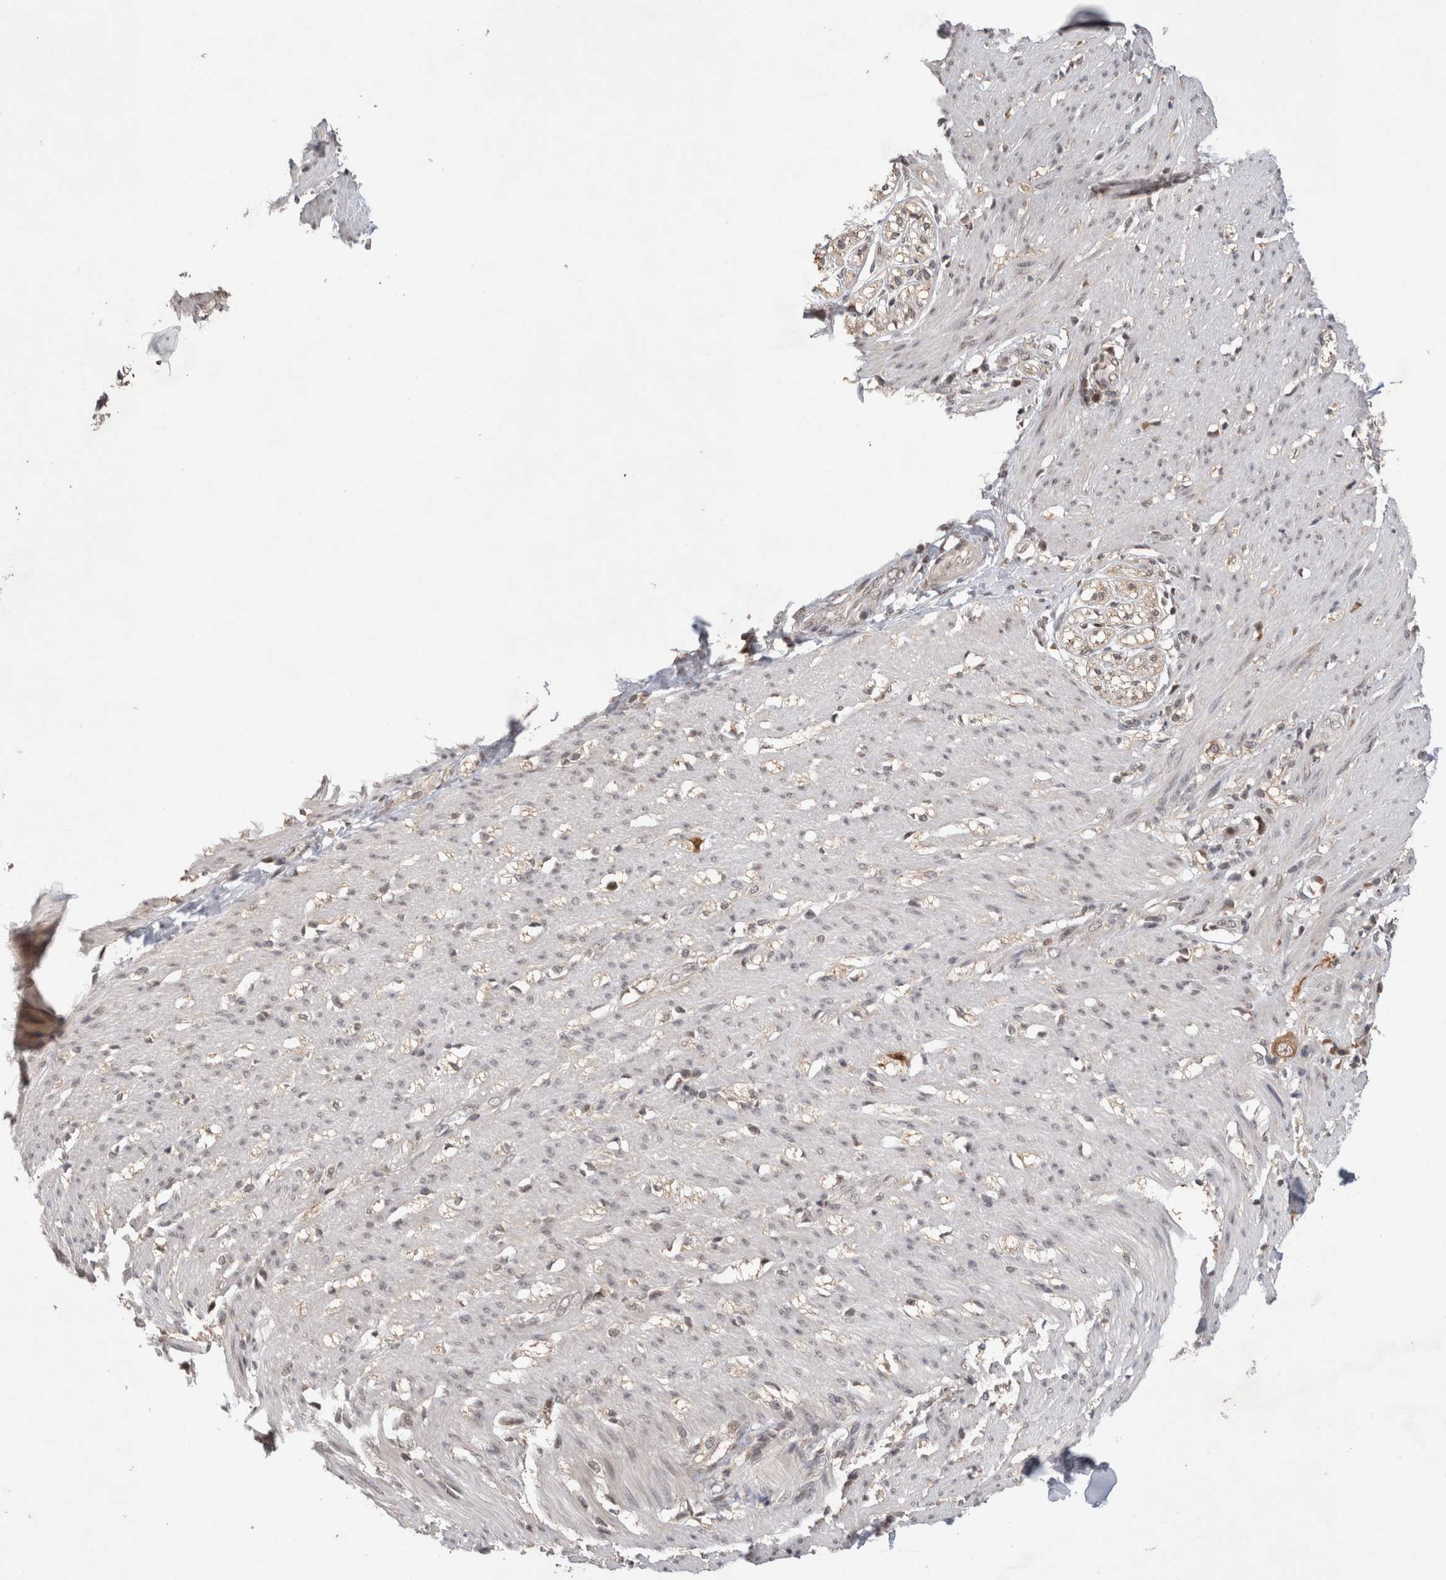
{"staining": {"intensity": "negative", "quantity": "none", "location": "none"}, "tissue": "smooth muscle", "cell_type": "Smooth muscle cells", "image_type": "normal", "snomed": [{"axis": "morphology", "description": "Normal tissue, NOS"}, {"axis": "morphology", "description": "Adenocarcinoma, NOS"}, {"axis": "topography", "description": "Colon"}, {"axis": "topography", "description": "Peripheral nerve tissue"}], "caption": "IHC photomicrograph of benign smooth muscle stained for a protein (brown), which displays no staining in smooth muscle cells. Nuclei are stained in blue.", "gene": "SYDE2", "patient": {"sex": "male", "age": 14}}